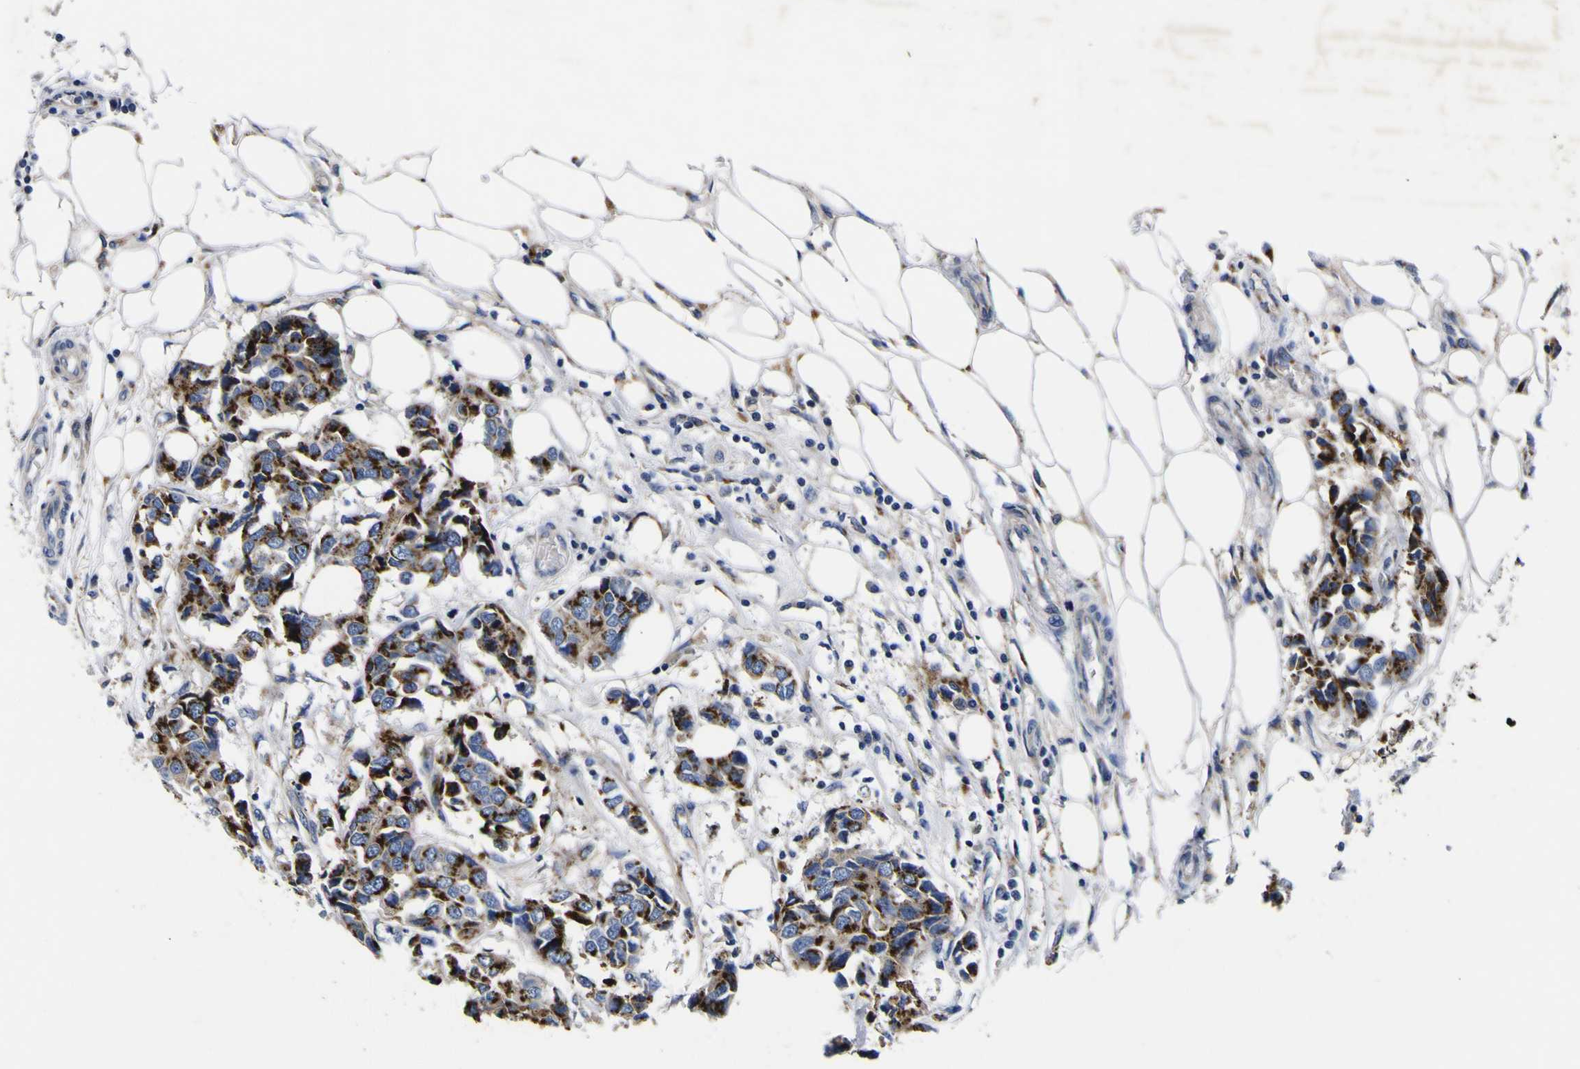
{"staining": {"intensity": "strong", "quantity": ">75%", "location": "cytoplasmic/membranous"}, "tissue": "breast cancer", "cell_type": "Tumor cells", "image_type": "cancer", "snomed": [{"axis": "morphology", "description": "Duct carcinoma"}, {"axis": "topography", "description": "Breast"}], "caption": "There is high levels of strong cytoplasmic/membranous positivity in tumor cells of invasive ductal carcinoma (breast), as demonstrated by immunohistochemical staining (brown color).", "gene": "COA1", "patient": {"sex": "female", "age": 80}}